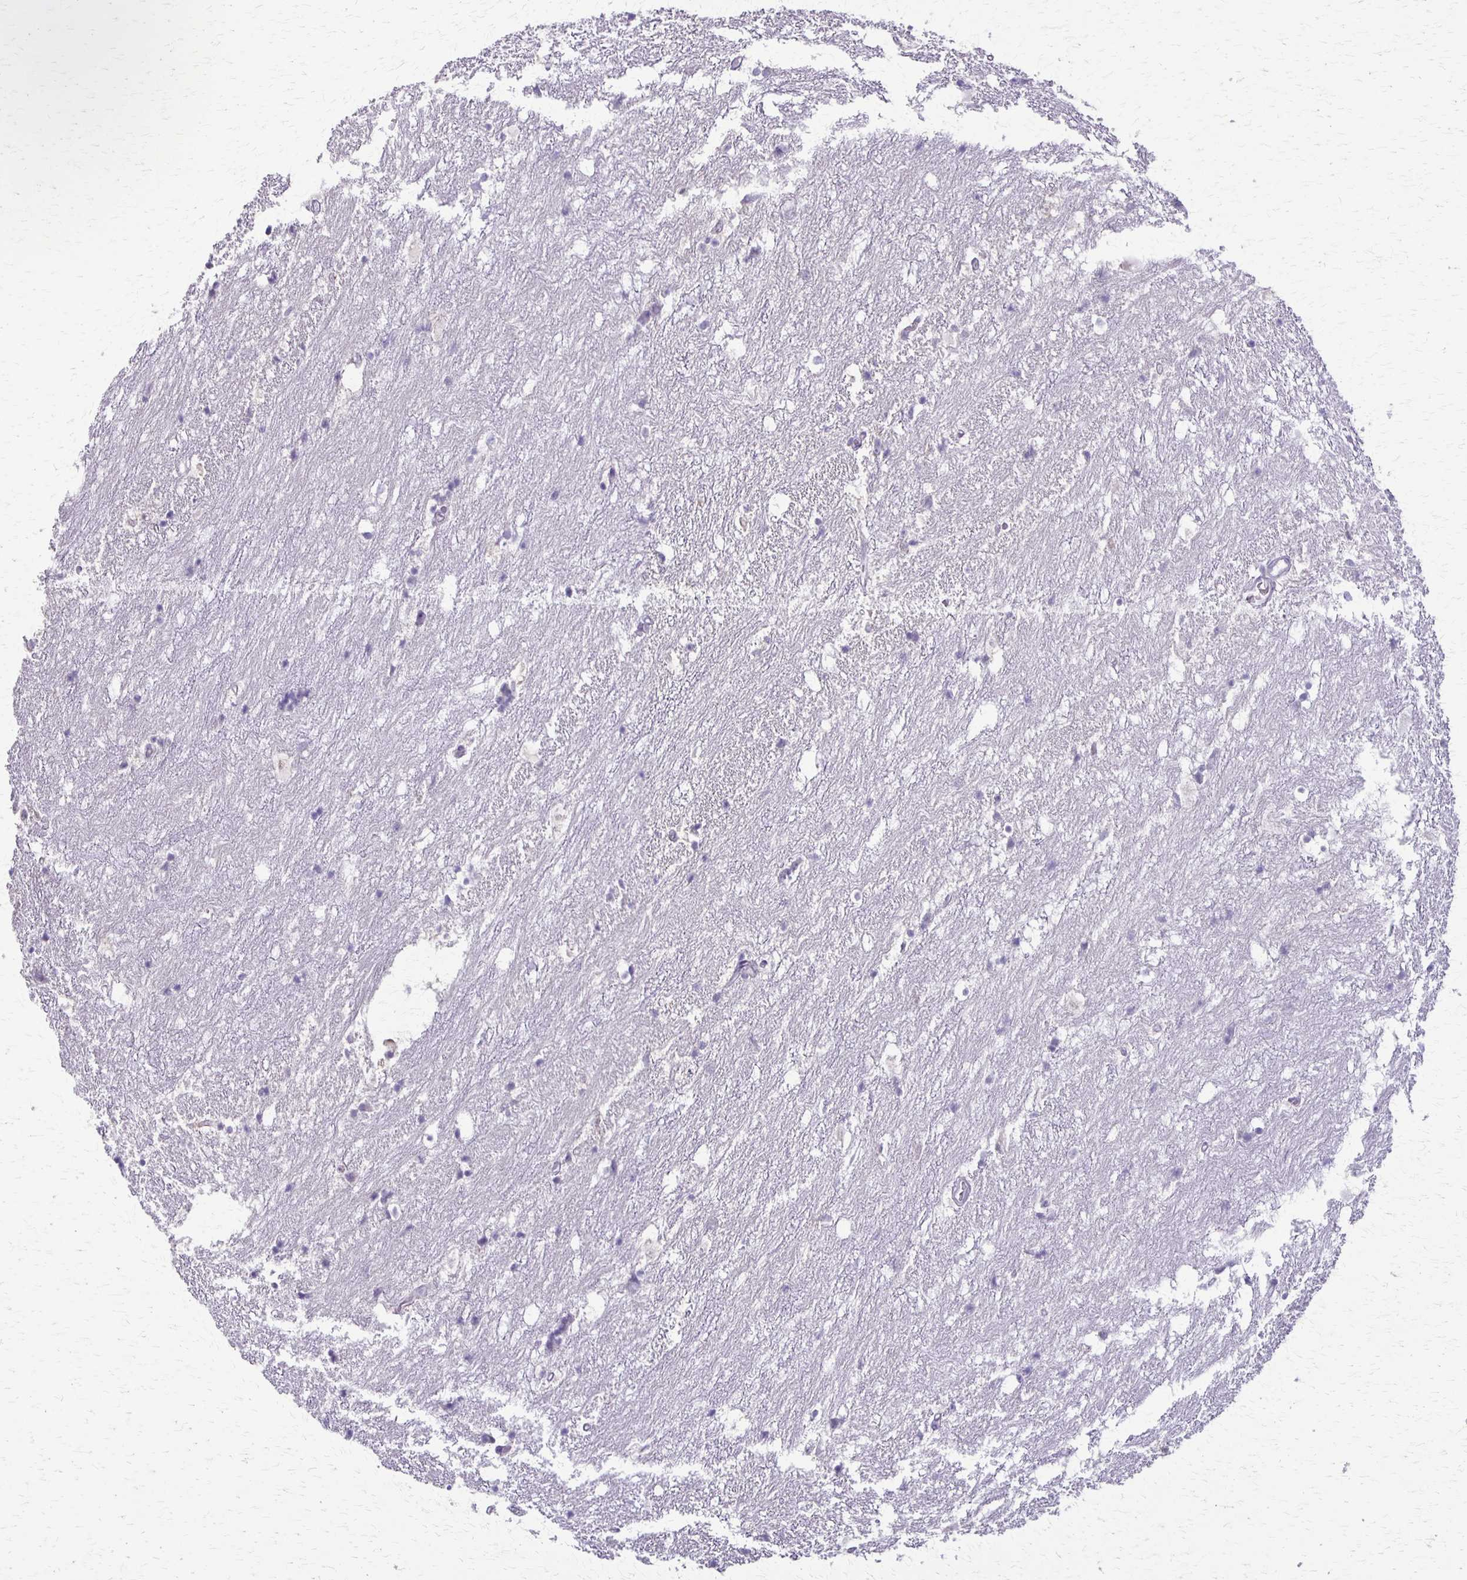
{"staining": {"intensity": "negative", "quantity": "none", "location": "none"}, "tissue": "hippocampus", "cell_type": "Glial cells", "image_type": "normal", "snomed": [{"axis": "morphology", "description": "Normal tissue, NOS"}, {"axis": "topography", "description": "Hippocampus"}], "caption": "IHC of normal hippocampus exhibits no expression in glial cells. (DAB immunohistochemistry (IHC) with hematoxylin counter stain).", "gene": "SLC35E2B", "patient": {"sex": "female", "age": 52}}